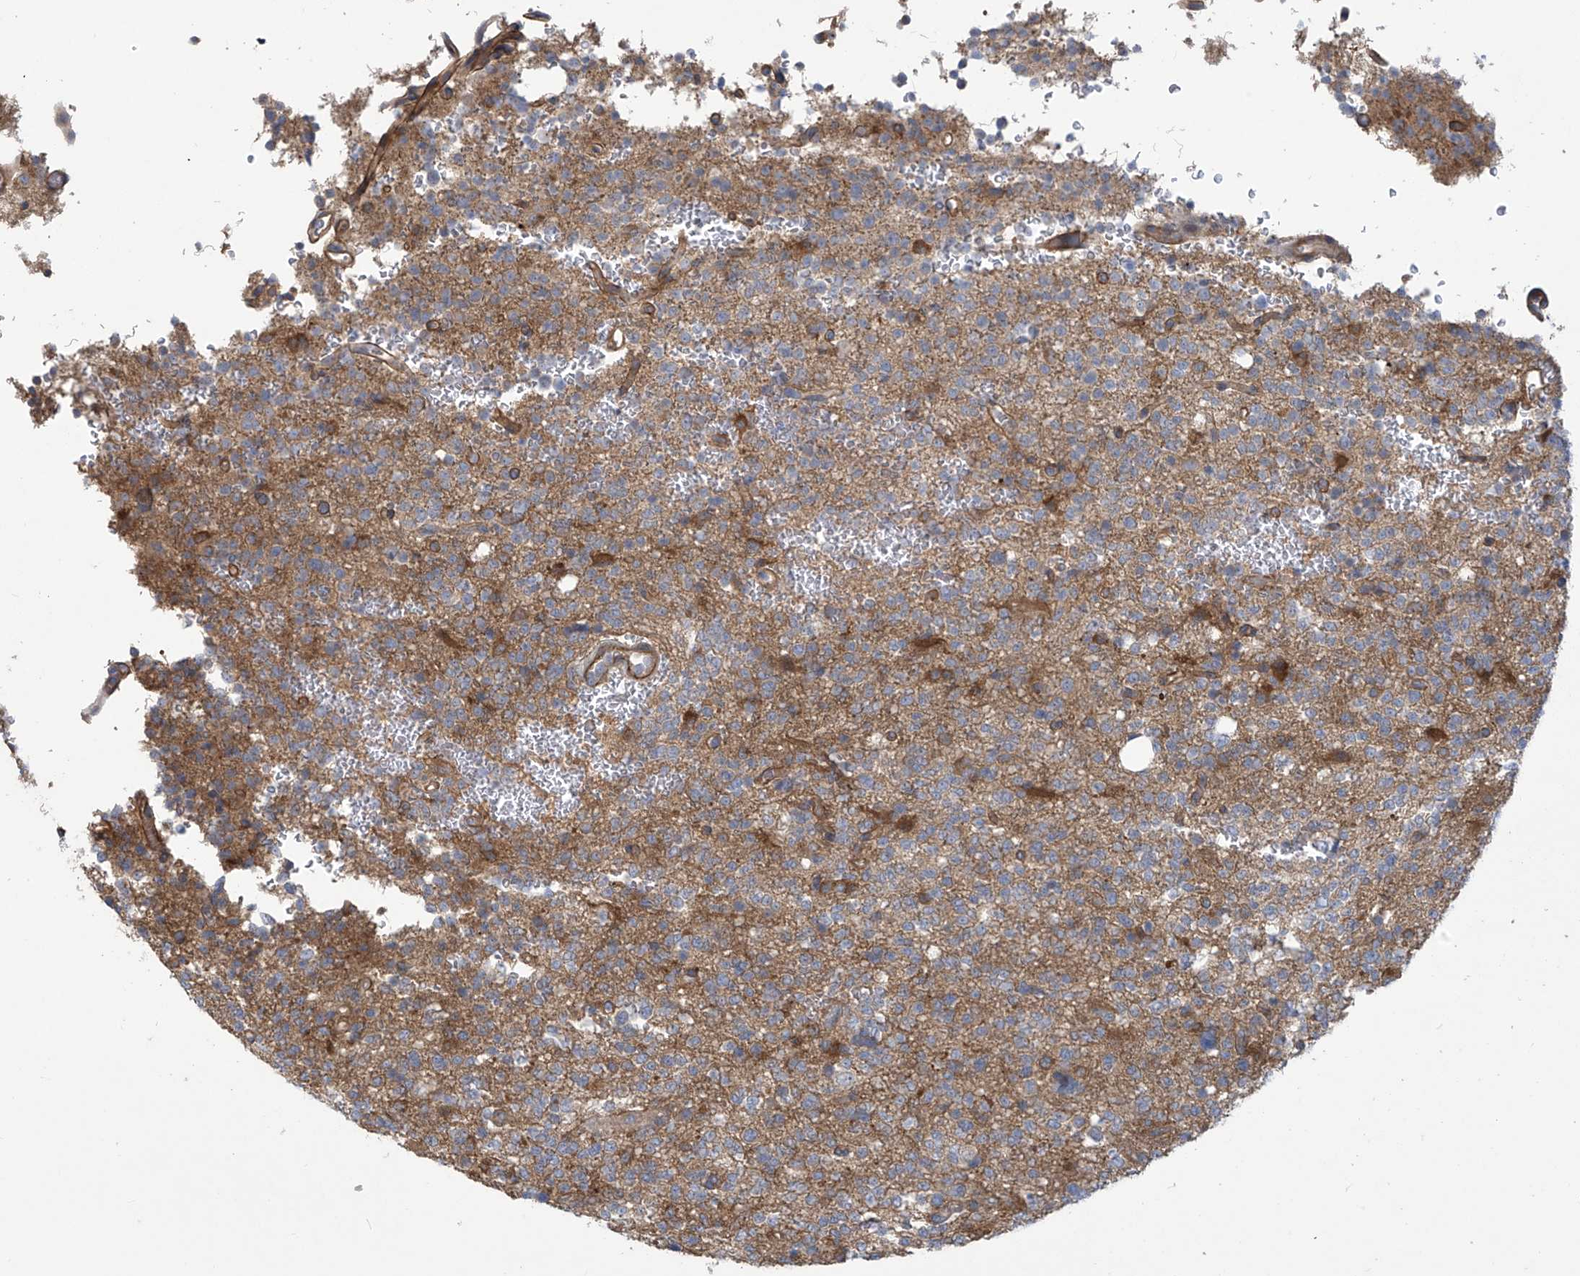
{"staining": {"intensity": "weak", "quantity": "25%-75%", "location": "cytoplasmic/membranous"}, "tissue": "glioma", "cell_type": "Tumor cells", "image_type": "cancer", "snomed": [{"axis": "morphology", "description": "Glioma, malignant, High grade"}, {"axis": "topography", "description": "Brain"}], "caption": "Glioma stained with immunohistochemistry (IHC) displays weak cytoplasmic/membranous staining in approximately 25%-75% of tumor cells.", "gene": "ADI1", "patient": {"sex": "female", "age": 62}}